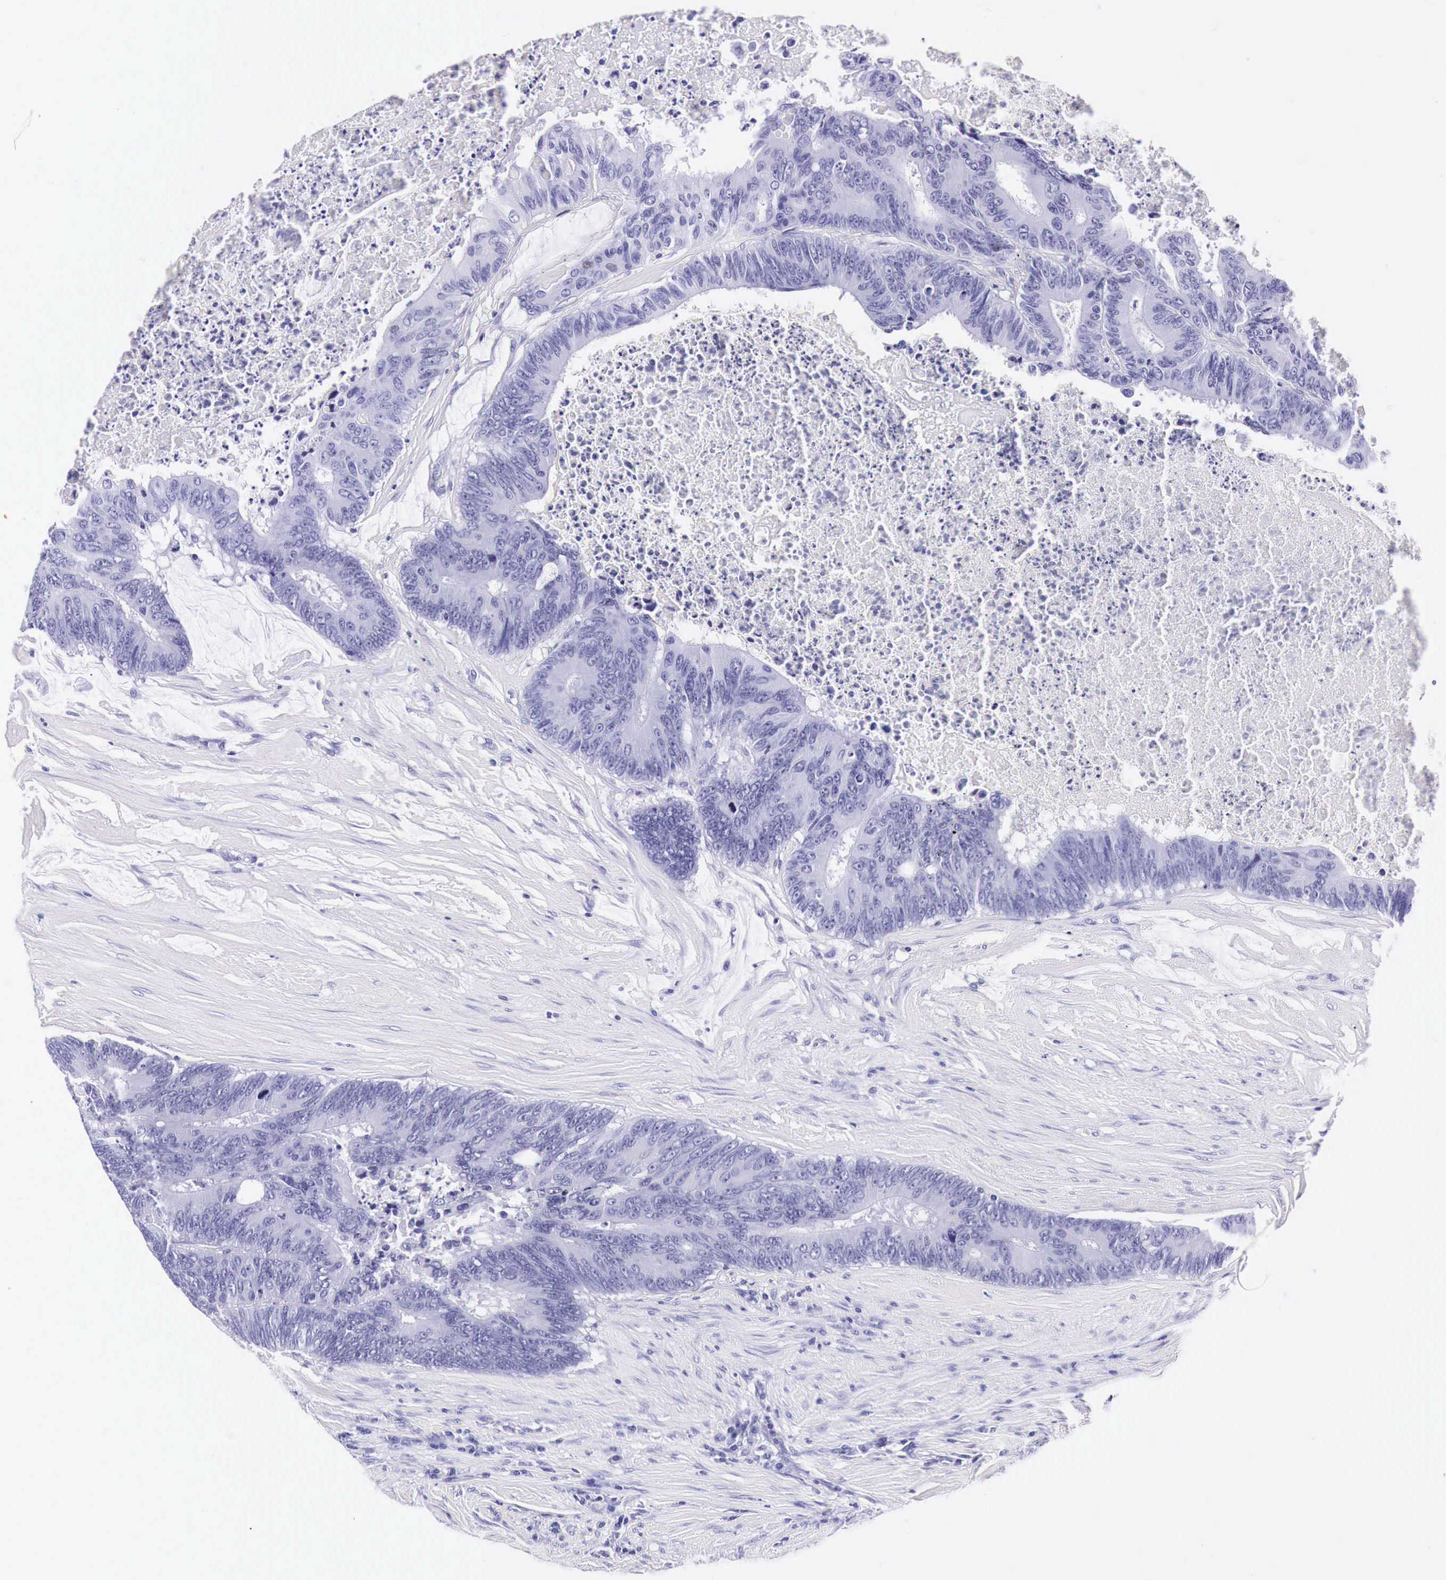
{"staining": {"intensity": "negative", "quantity": "none", "location": "none"}, "tissue": "colorectal cancer", "cell_type": "Tumor cells", "image_type": "cancer", "snomed": [{"axis": "morphology", "description": "Adenocarcinoma, NOS"}, {"axis": "topography", "description": "Colon"}], "caption": "Immunohistochemistry (IHC) photomicrograph of human adenocarcinoma (colorectal) stained for a protein (brown), which demonstrates no expression in tumor cells. (Stains: DAB (3,3'-diaminobenzidine) immunohistochemistry (IHC) with hematoxylin counter stain, Microscopy: brightfield microscopy at high magnification).", "gene": "ACP3", "patient": {"sex": "male", "age": 65}}